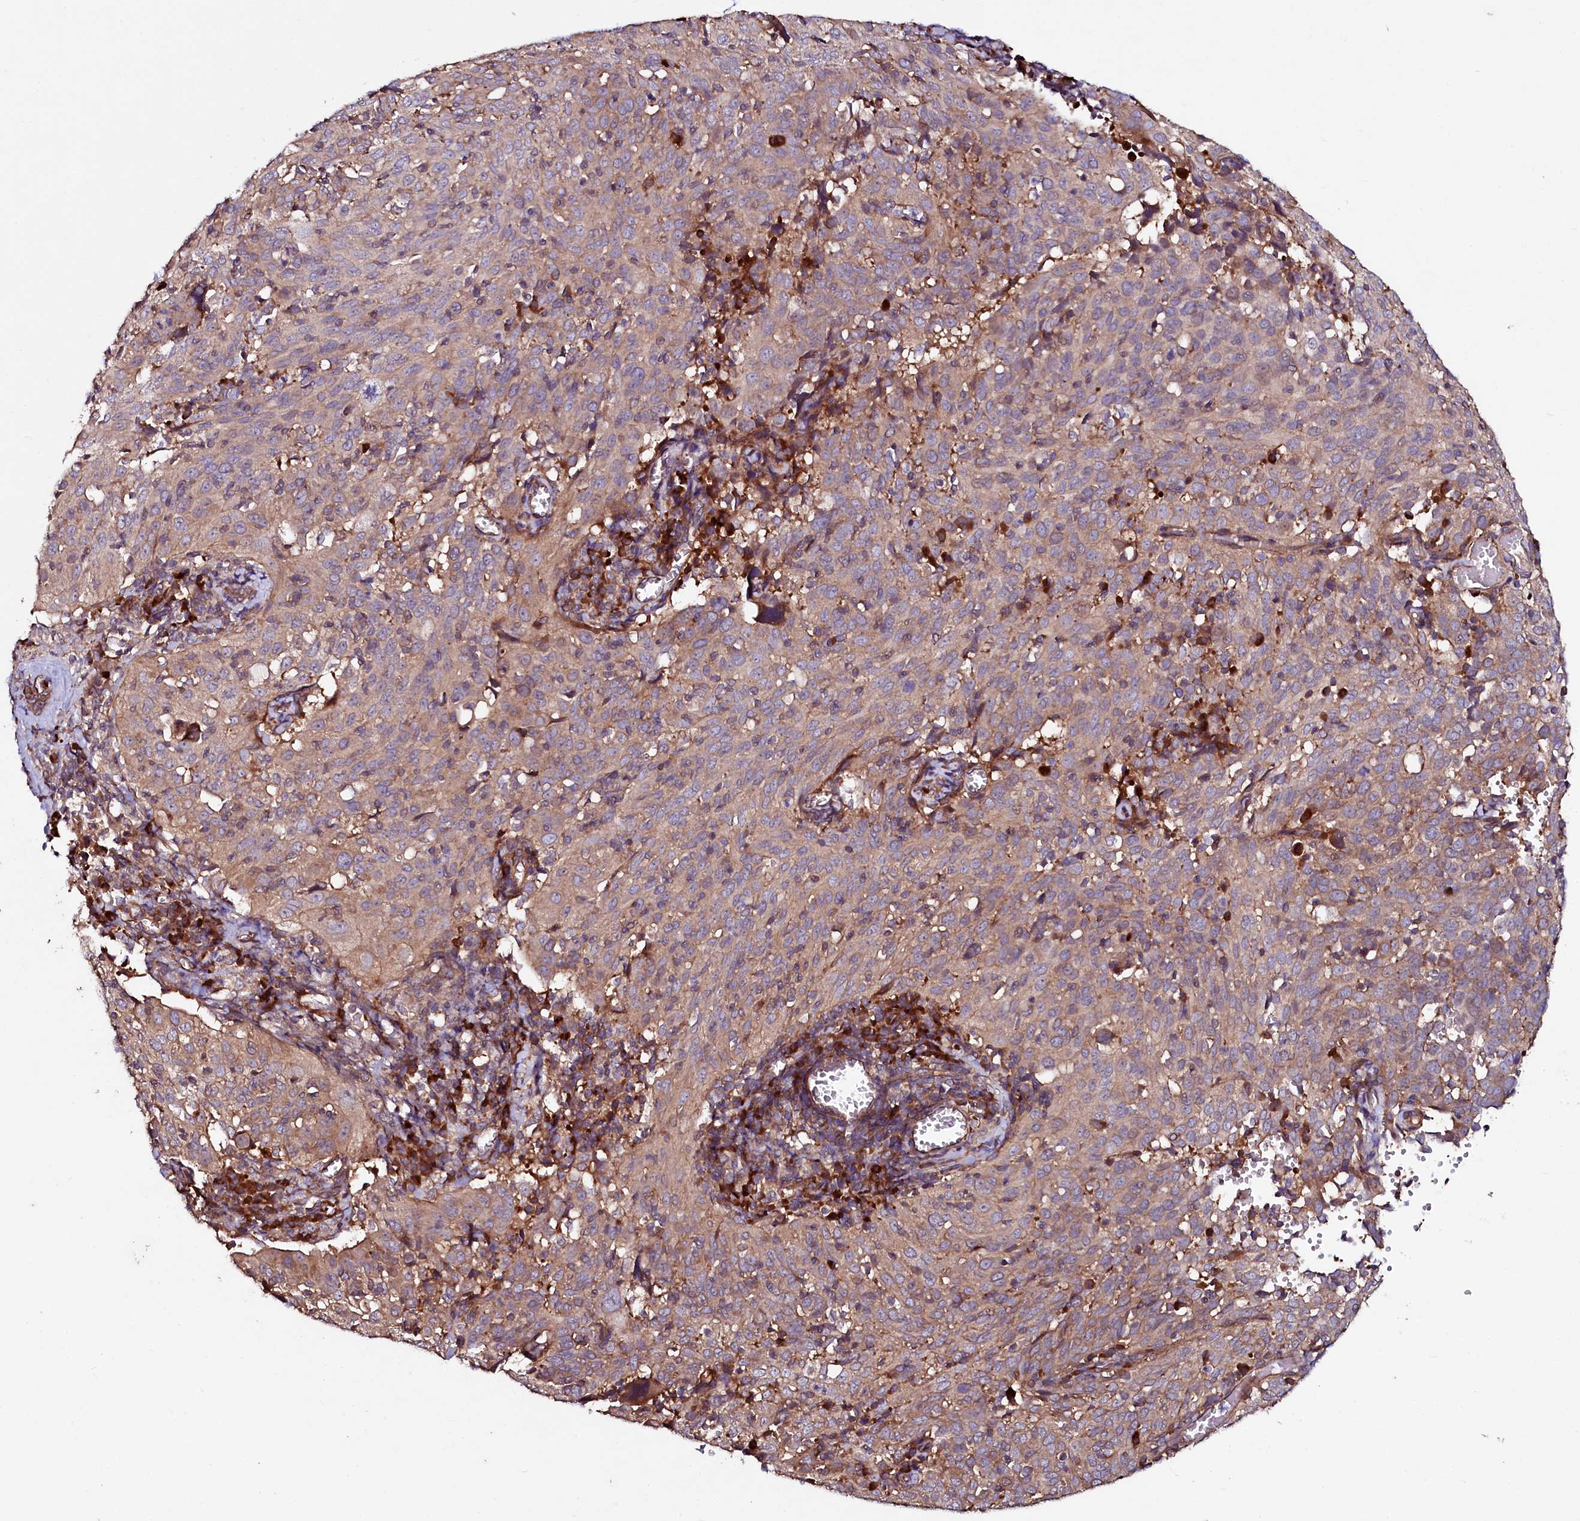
{"staining": {"intensity": "moderate", "quantity": ">75%", "location": "cytoplasmic/membranous"}, "tissue": "cervical cancer", "cell_type": "Tumor cells", "image_type": "cancer", "snomed": [{"axis": "morphology", "description": "Squamous cell carcinoma, NOS"}, {"axis": "topography", "description": "Cervix"}], "caption": "The image exhibits immunohistochemical staining of cervical squamous cell carcinoma. There is moderate cytoplasmic/membranous positivity is present in about >75% of tumor cells. The protein is shown in brown color, while the nuclei are stained blue.", "gene": "USPL1", "patient": {"sex": "female", "age": 31}}